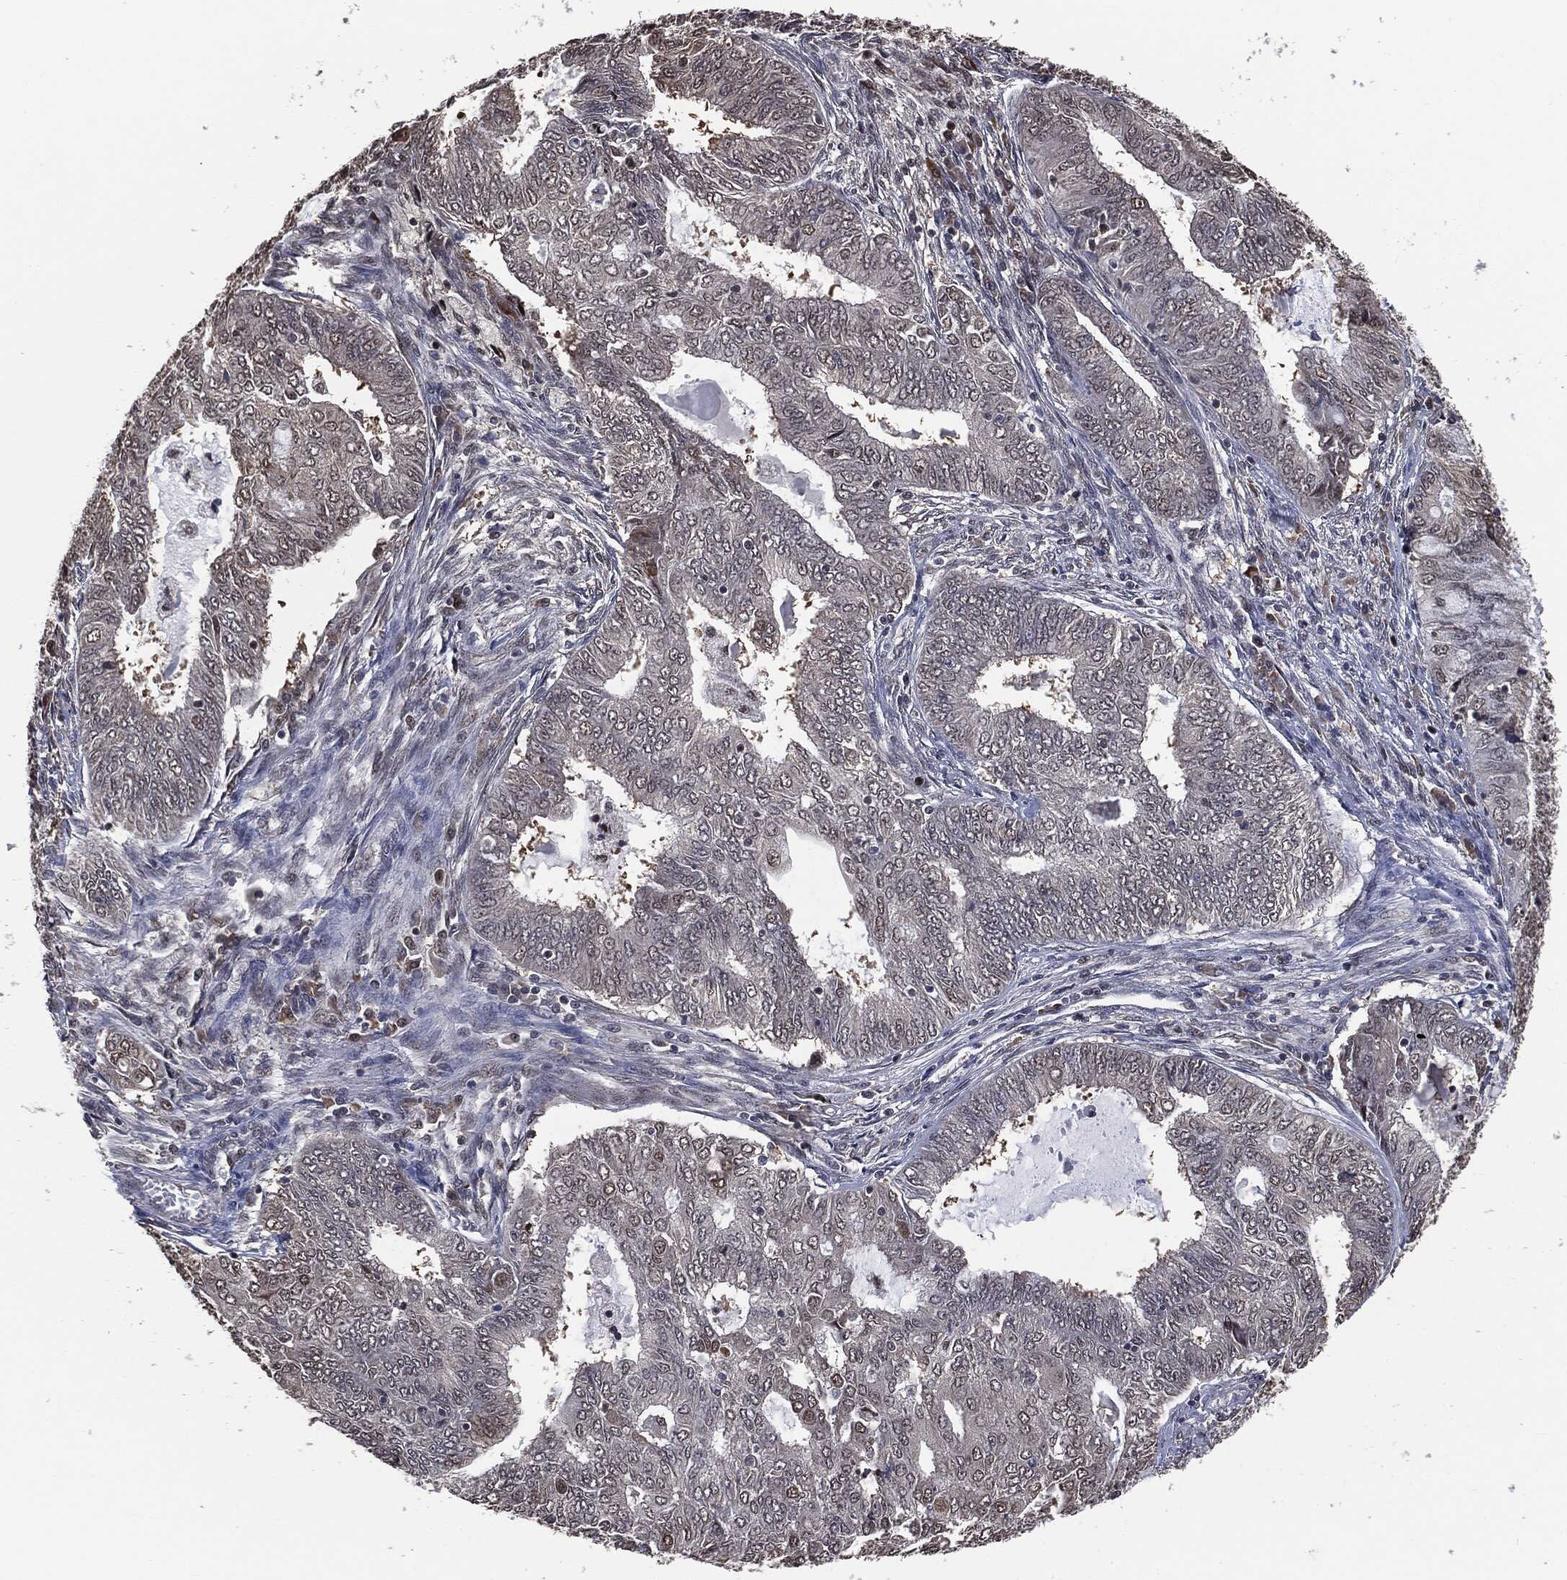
{"staining": {"intensity": "negative", "quantity": "none", "location": "none"}, "tissue": "endometrial cancer", "cell_type": "Tumor cells", "image_type": "cancer", "snomed": [{"axis": "morphology", "description": "Adenocarcinoma, NOS"}, {"axis": "topography", "description": "Endometrium"}], "caption": "This is an immunohistochemistry micrograph of endometrial adenocarcinoma. There is no expression in tumor cells.", "gene": "SHLD2", "patient": {"sex": "female", "age": 62}}